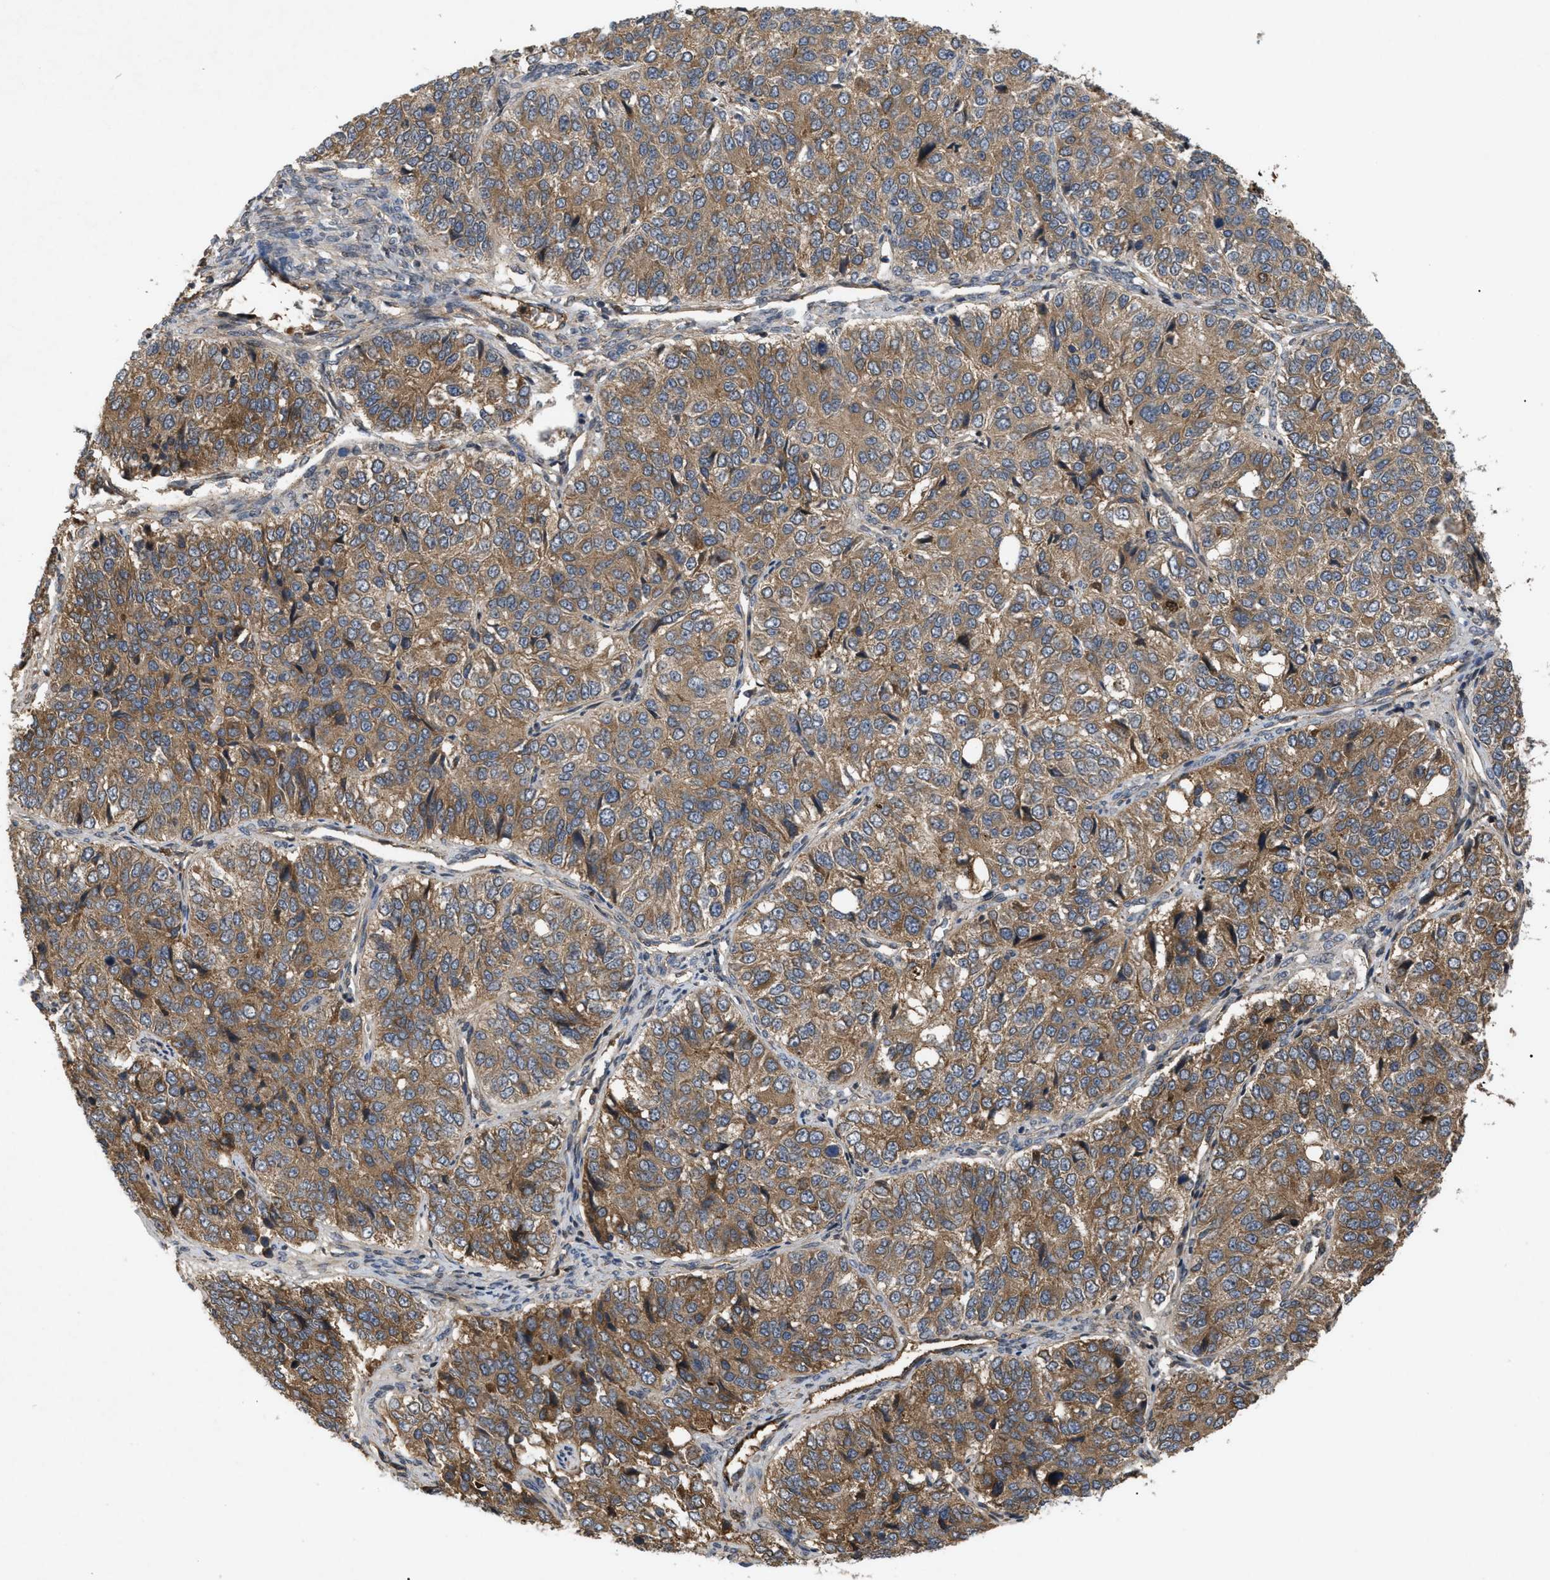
{"staining": {"intensity": "moderate", "quantity": ">75%", "location": "cytoplasmic/membranous"}, "tissue": "ovarian cancer", "cell_type": "Tumor cells", "image_type": "cancer", "snomed": [{"axis": "morphology", "description": "Carcinoma, endometroid"}, {"axis": "topography", "description": "Ovary"}], "caption": "There is medium levels of moderate cytoplasmic/membranous staining in tumor cells of endometroid carcinoma (ovarian), as demonstrated by immunohistochemical staining (brown color).", "gene": "RAB2A", "patient": {"sex": "female", "age": 51}}